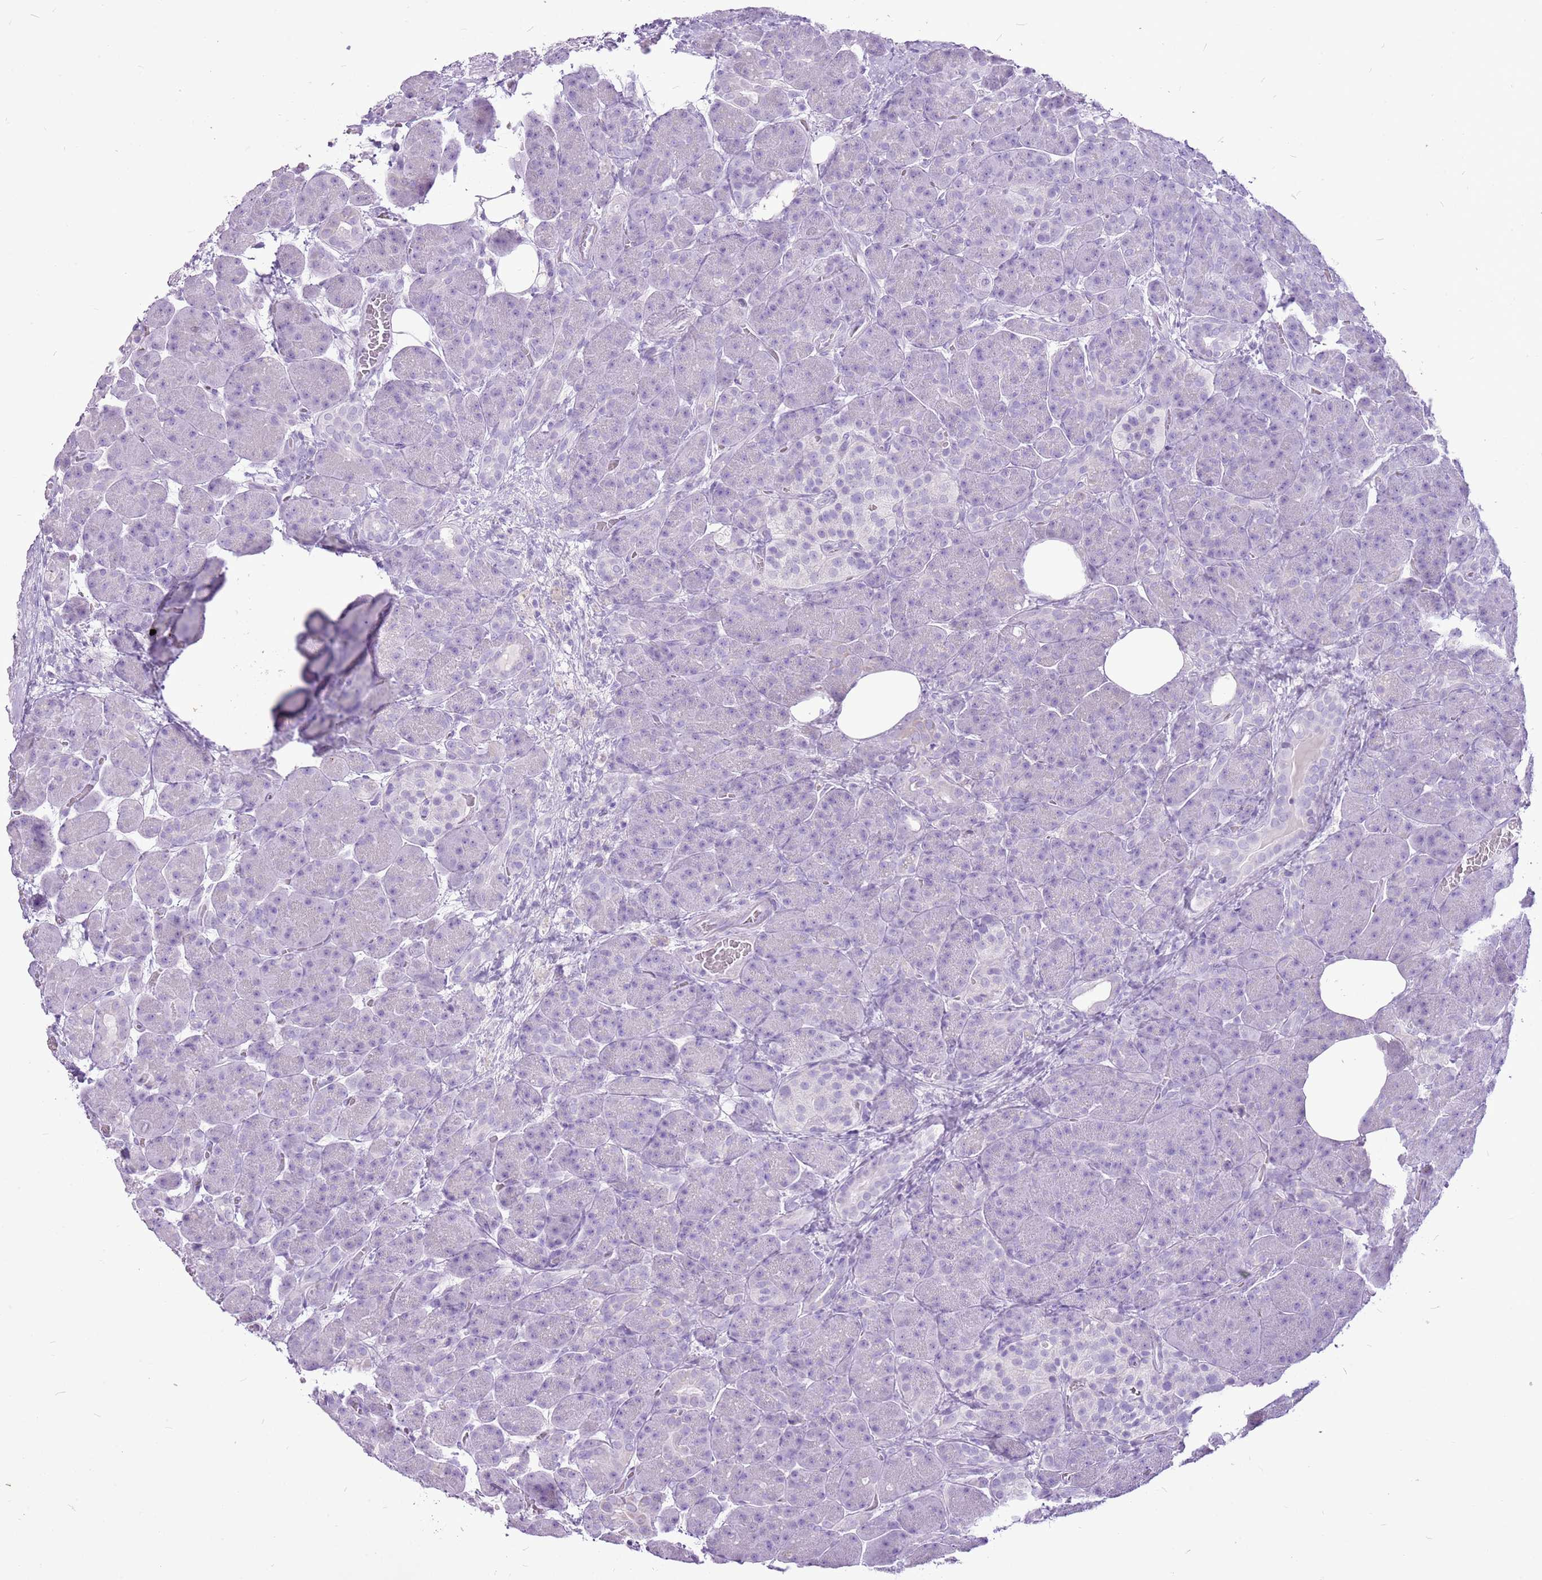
{"staining": {"intensity": "negative", "quantity": "none", "location": "none"}, "tissue": "pancreas", "cell_type": "Exocrine glandular cells", "image_type": "normal", "snomed": [{"axis": "morphology", "description": "Normal tissue, NOS"}, {"axis": "topography", "description": "Pancreas"}], "caption": "This micrograph is of benign pancreas stained with immunohistochemistry to label a protein in brown with the nuclei are counter-stained blue. There is no staining in exocrine glandular cells. Nuclei are stained in blue.", "gene": "CNFN", "patient": {"sex": "male", "age": 63}}